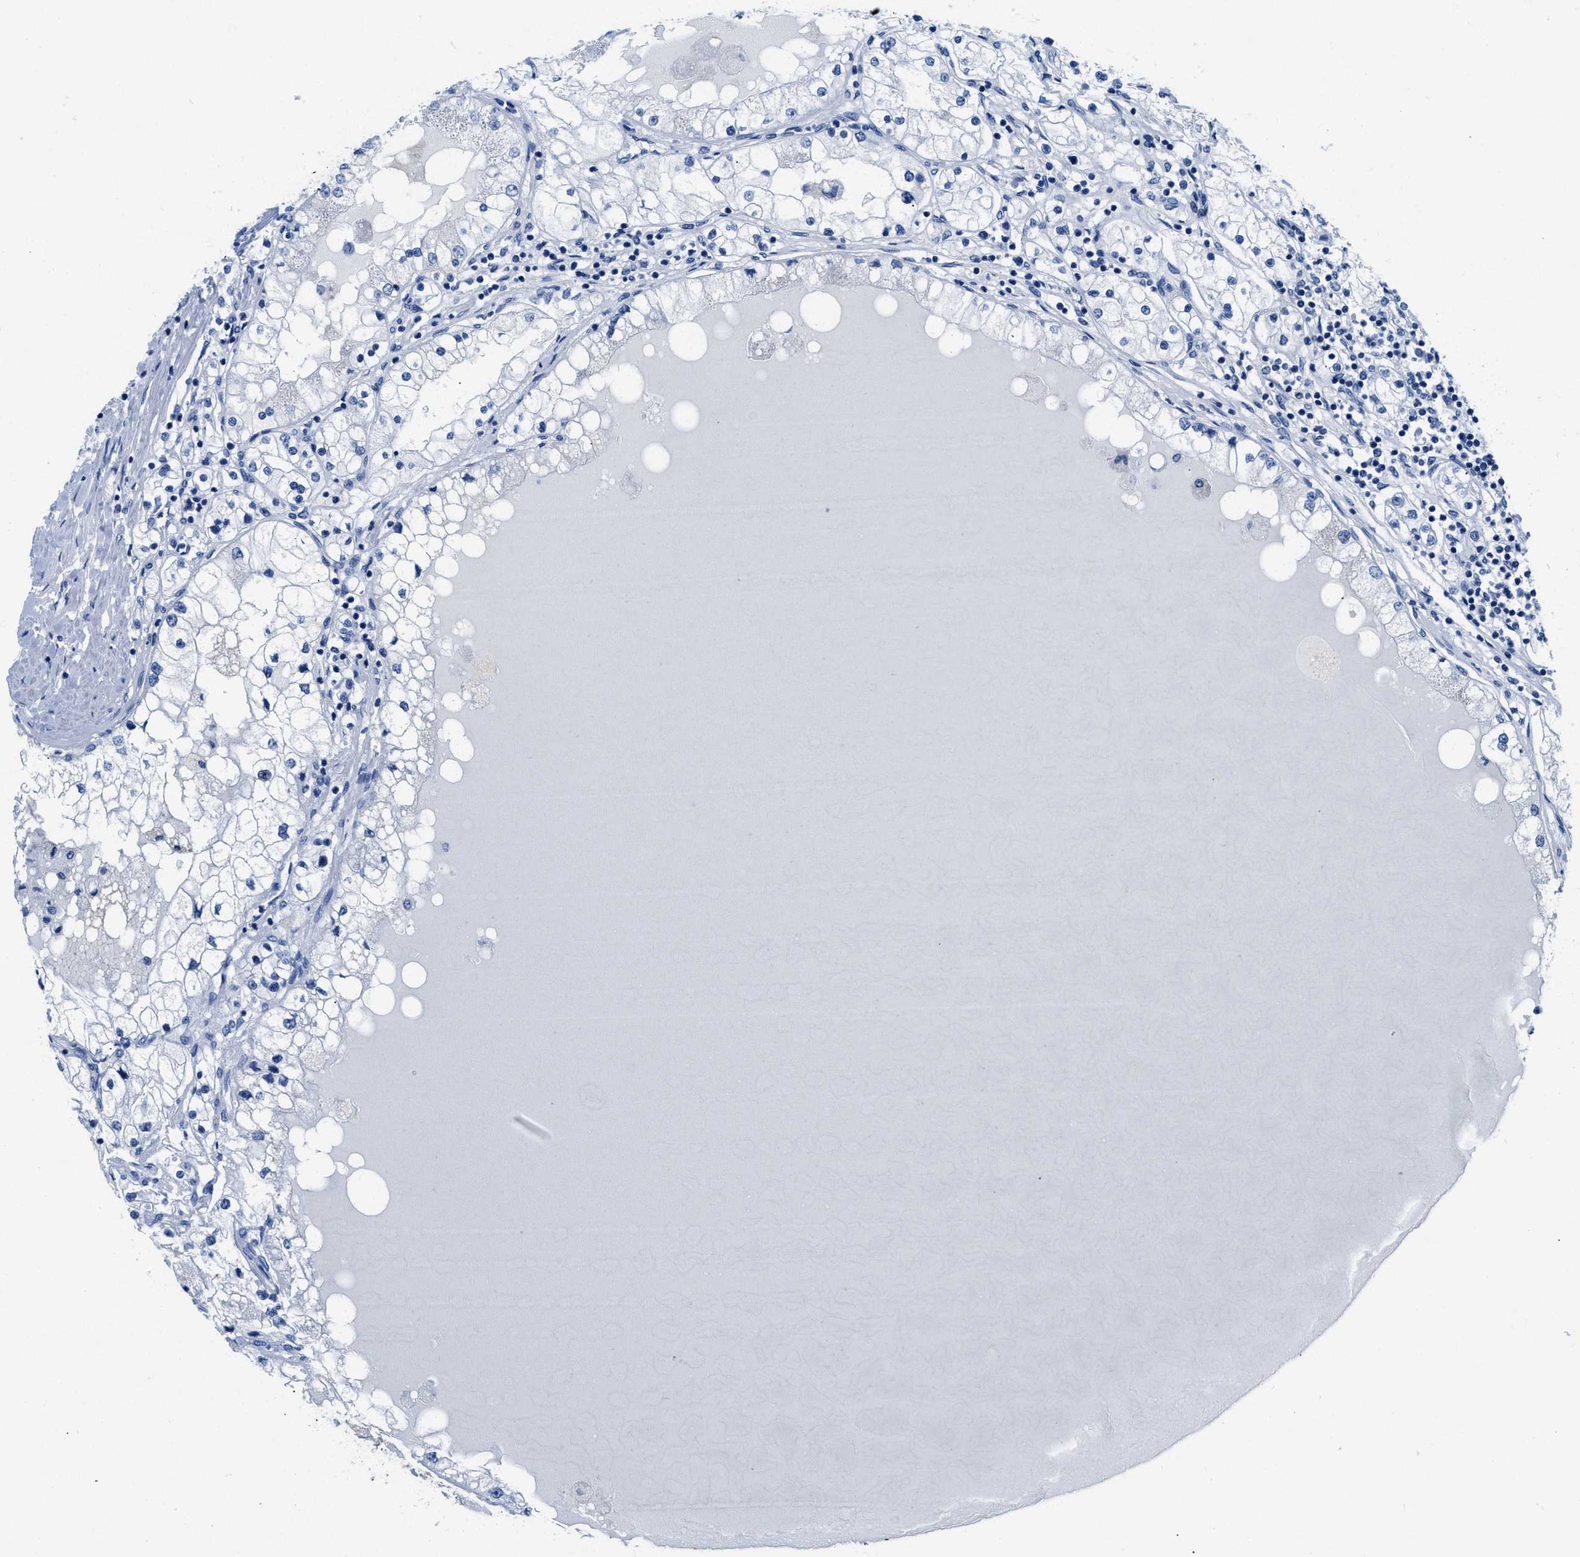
{"staining": {"intensity": "negative", "quantity": "none", "location": "none"}, "tissue": "renal cancer", "cell_type": "Tumor cells", "image_type": "cancer", "snomed": [{"axis": "morphology", "description": "Adenocarcinoma, NOS"}, {"axis": "topography", "description": "Kidney"}], "caption": "High magnification brightfield microscopy of renal cancer stained with DAB (3,3'-diaminobenzidine) (brown) and counterstained with hematoxylin (blue): tumor cells show no significant positivity.", "gene": "NFATC2", "patient": {"sex": "male", "age": 68}}